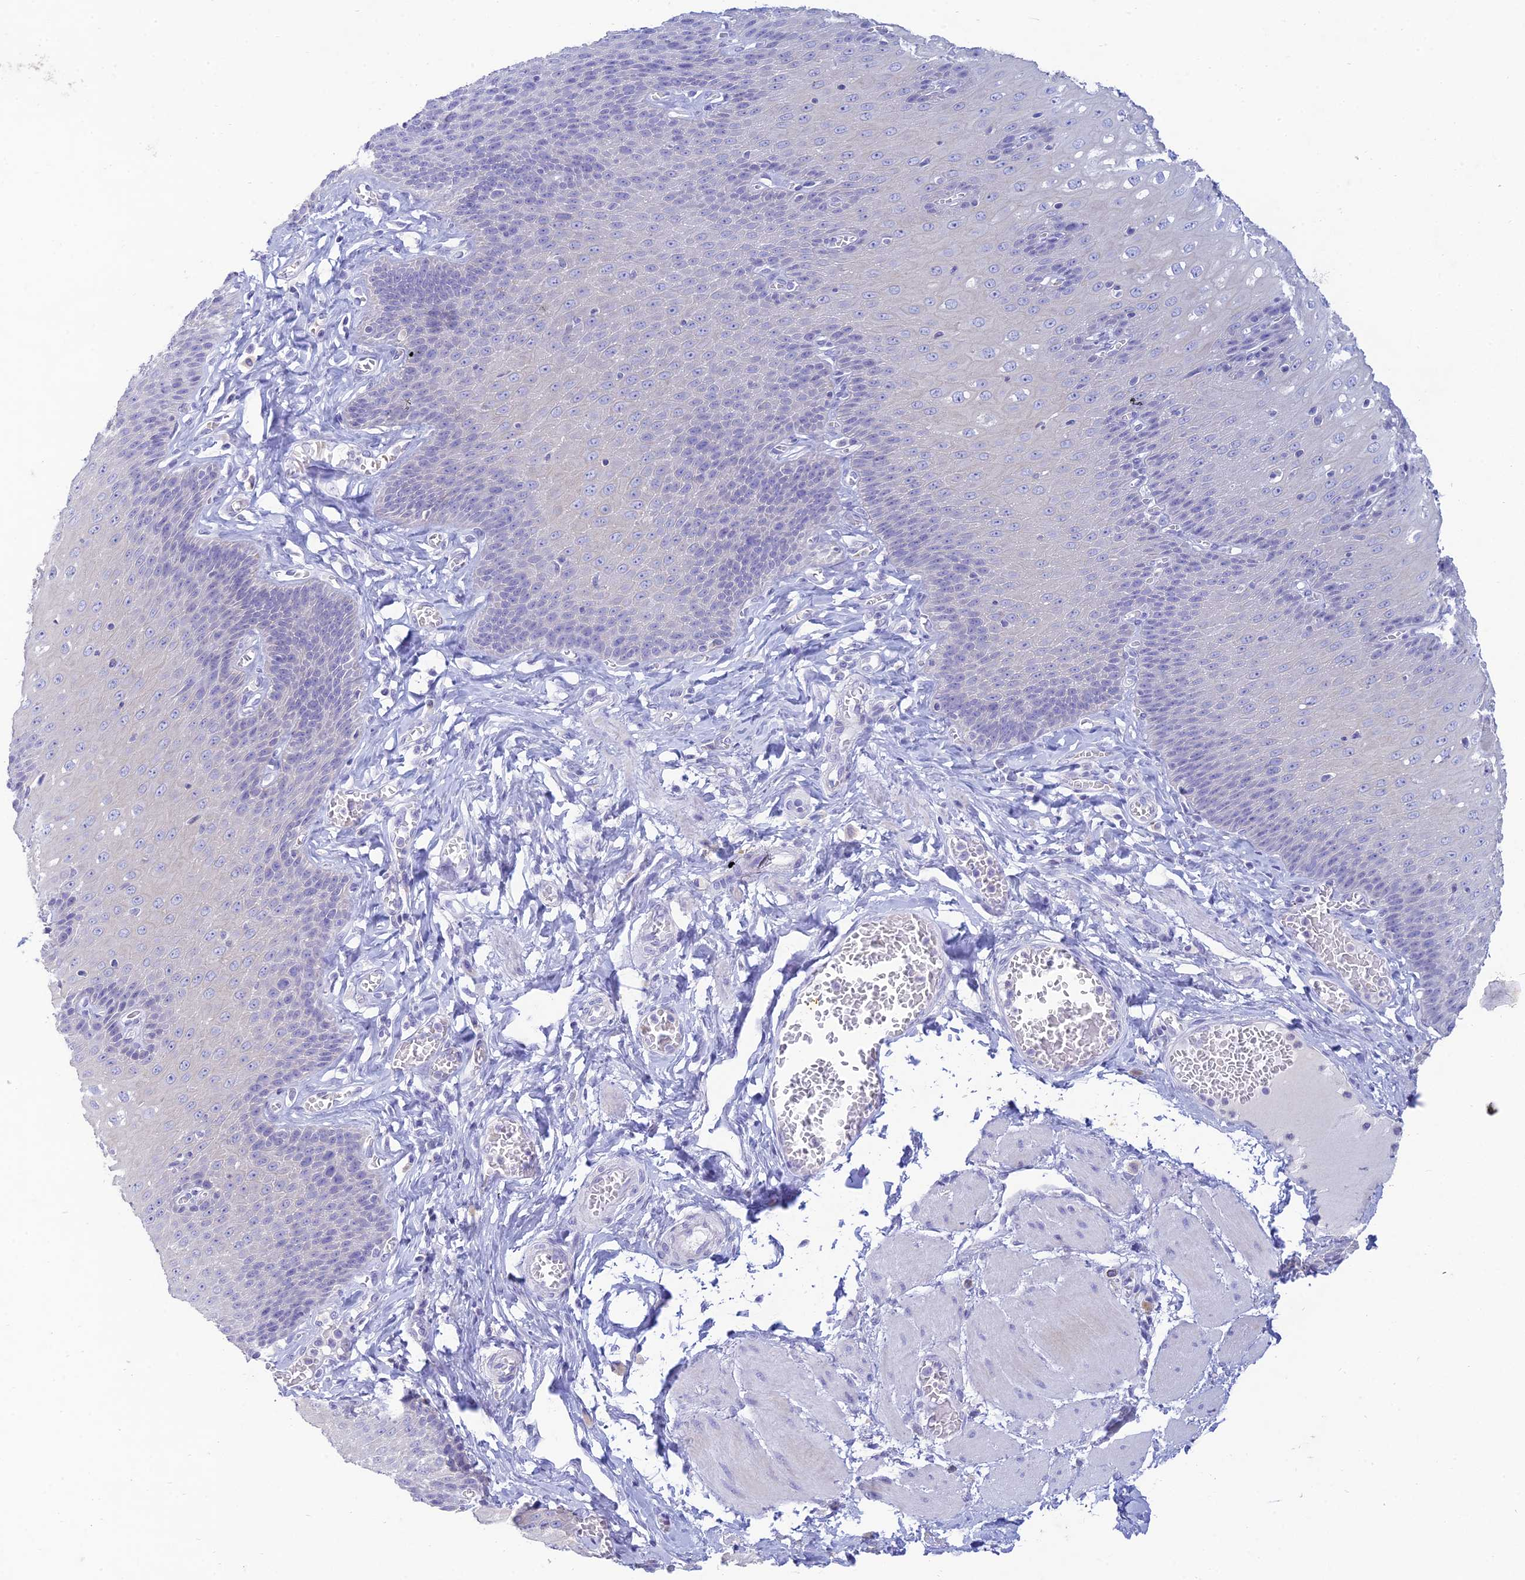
{"staining": {"intensity": "negative", "quantity": "none", "location": "none"}, "tissue": "esophagus", "cell_type": "Squamous epithelial cells", "image_type": "normal", "snomed": [{"axis": "morphology", "description": "Normal tissue, NOS"}, {"axis": "topography", "description": "Esophagus"}], "caption": "IHC micrograph of unremarkable human esophagus stained for a protein (brown), which displays no positivity in squamous epithelial cells.", "gene": "MAL2", "patient": {"sex": "male", "age": 60}}